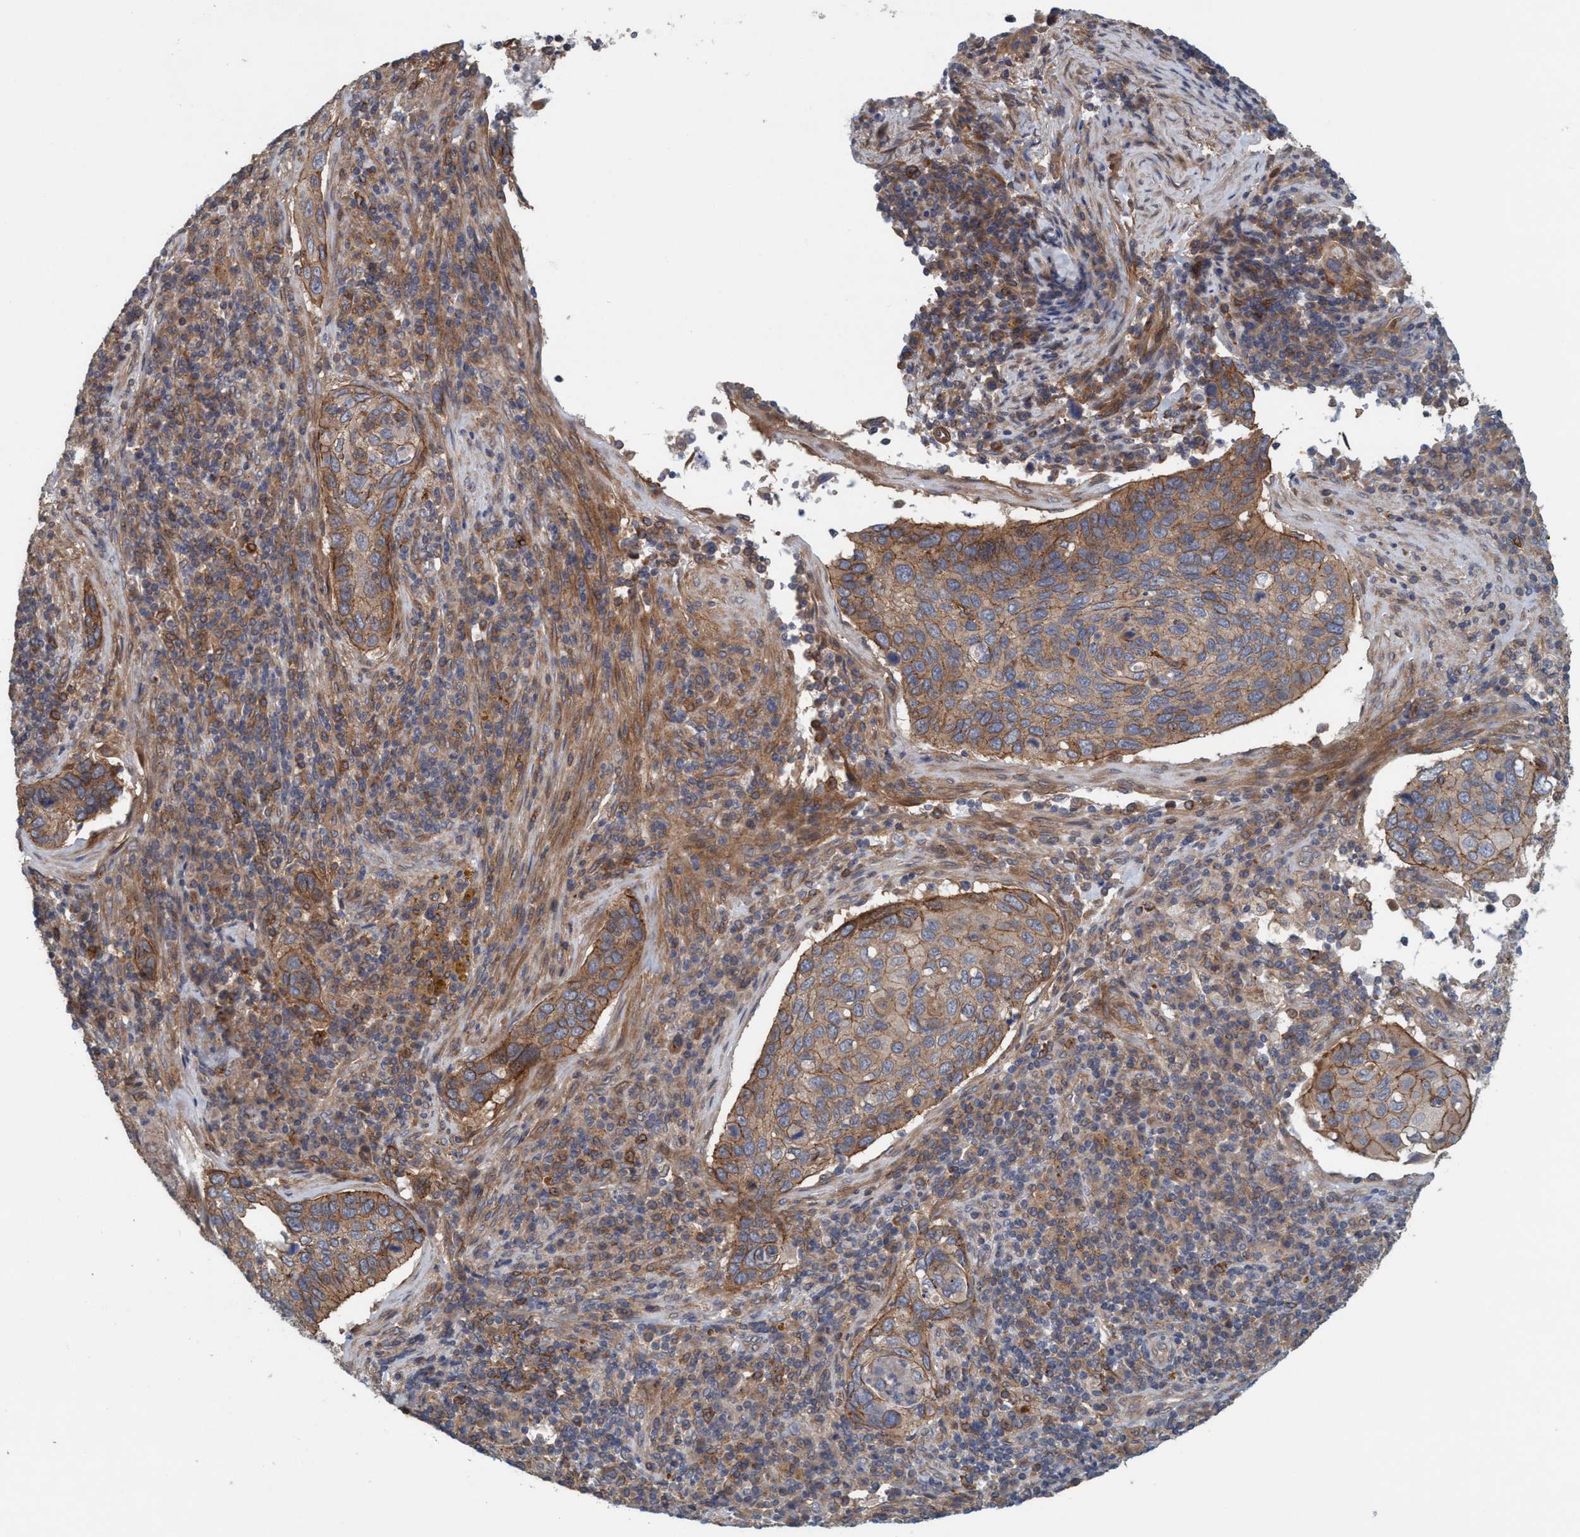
{"staining": {"intensity": "strong", "quantity": ">75%", "location": "cytoplasmic/membranous"}, "tissue": "cervical cancer", "cell_type": "Tumor cells", "image_type": "cancer", "snomed": [{"axis": "morphology", "description": "Squamous cell carcinoma, NOS"}, {"axis": "topography", "description": "Cervix"}], "caption": "This is an image of IHC staining of cervical cancer, which shows strong expression in the cytoplasmic/membranous of tumor cells.", "gene": "SPECC1", "patient": {"sex": "female", "age": 53}}